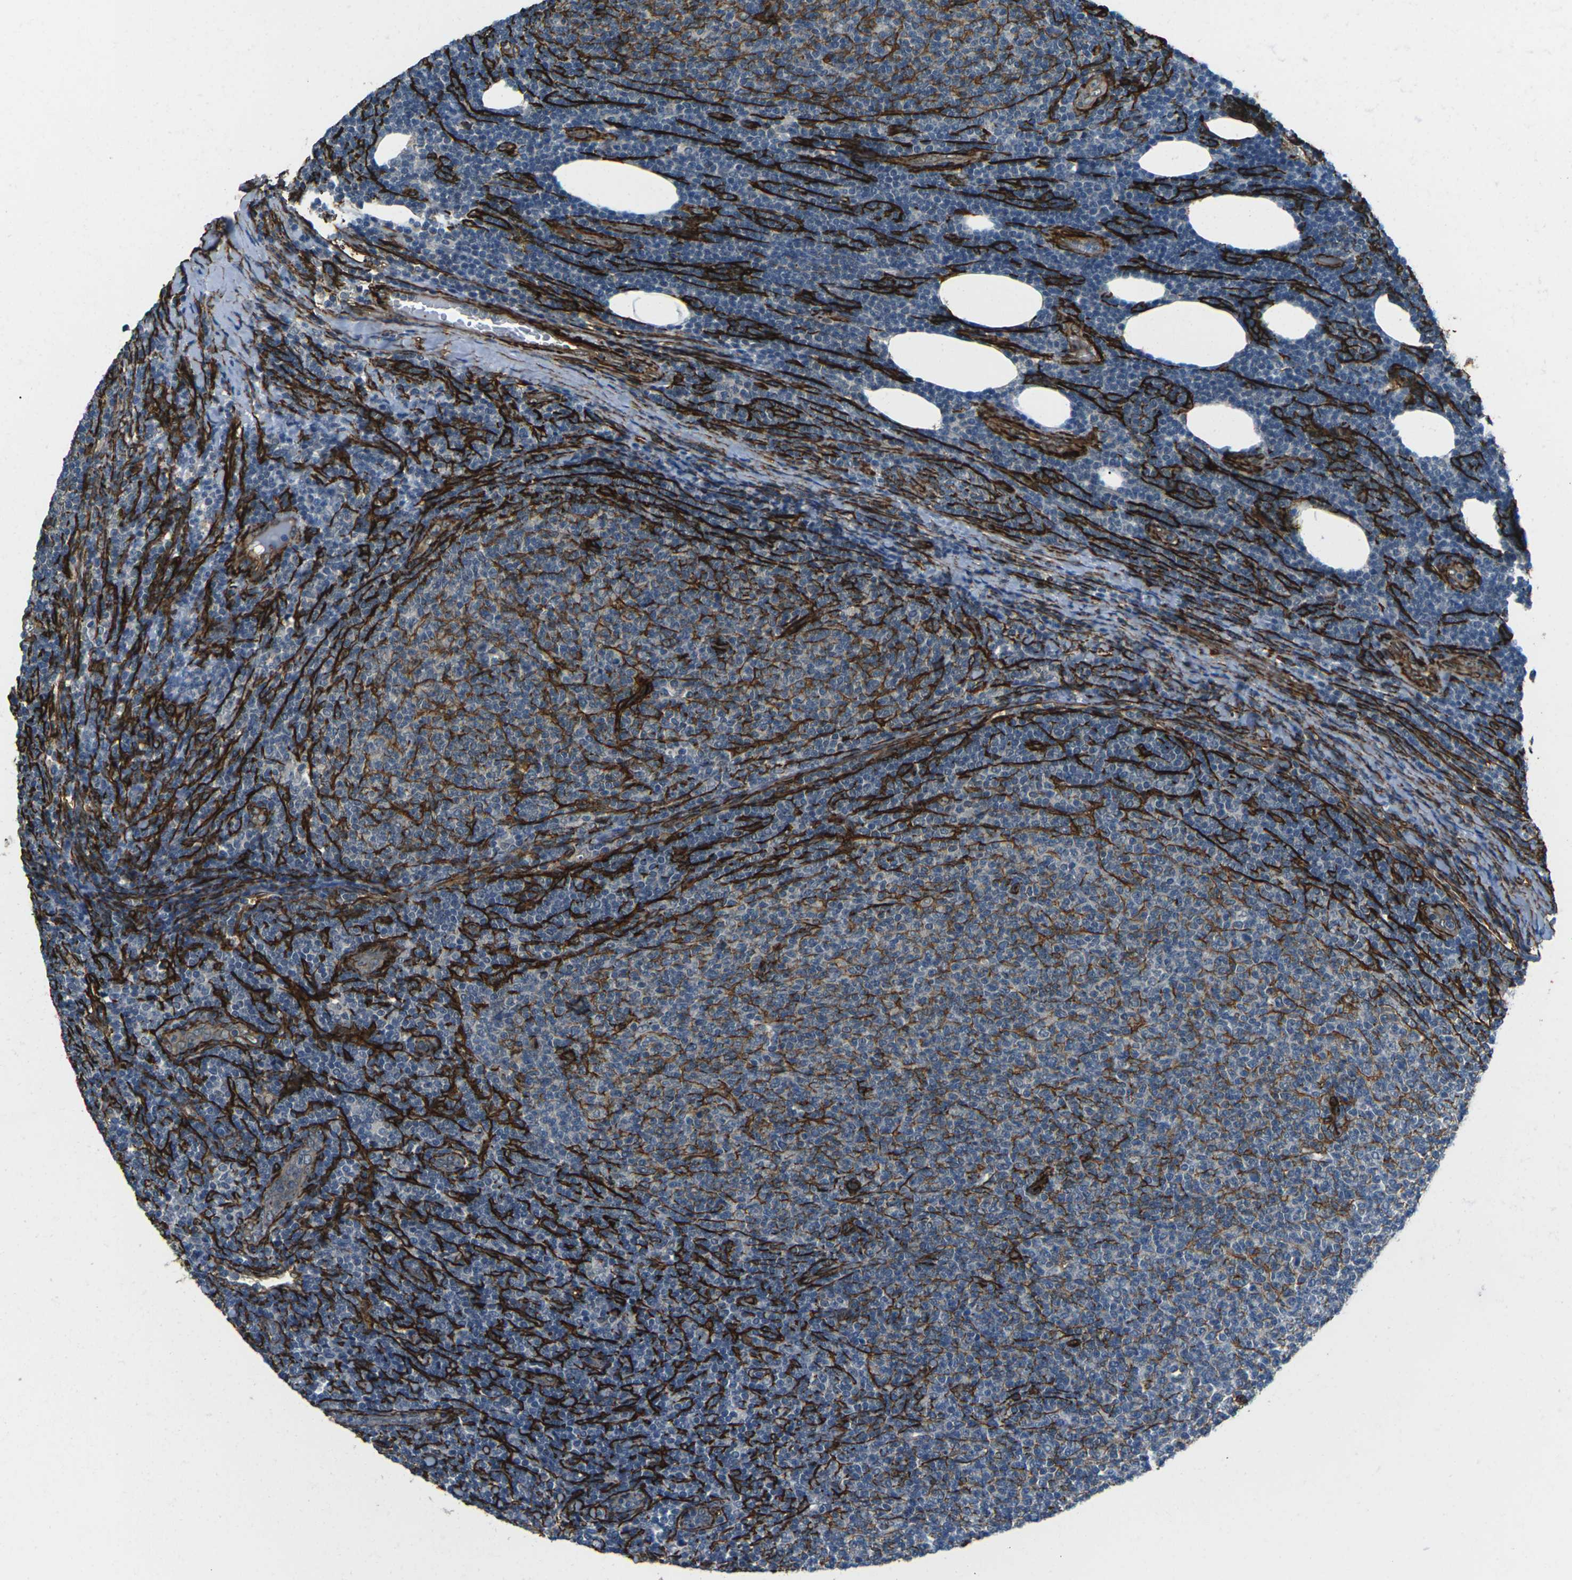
{"staining": {"intensity": "negative", "quantity": "none", "location": "none"}, "tissue": "lymphoma", "cell_type": "Tumor cells", "image_type": "cancer", "snomed": [{"axis": "morphology", "description": "Malignant lymphoma, non-Hodgkin's type, Low grade"}, {"axis": "topography", "description": "Lymph node"}], "caption": "Tumor cells are negative for protein expression in human lymphoma.", "gene": "GRAMD1C", "patient": {"sex": "male", "age": 66}}